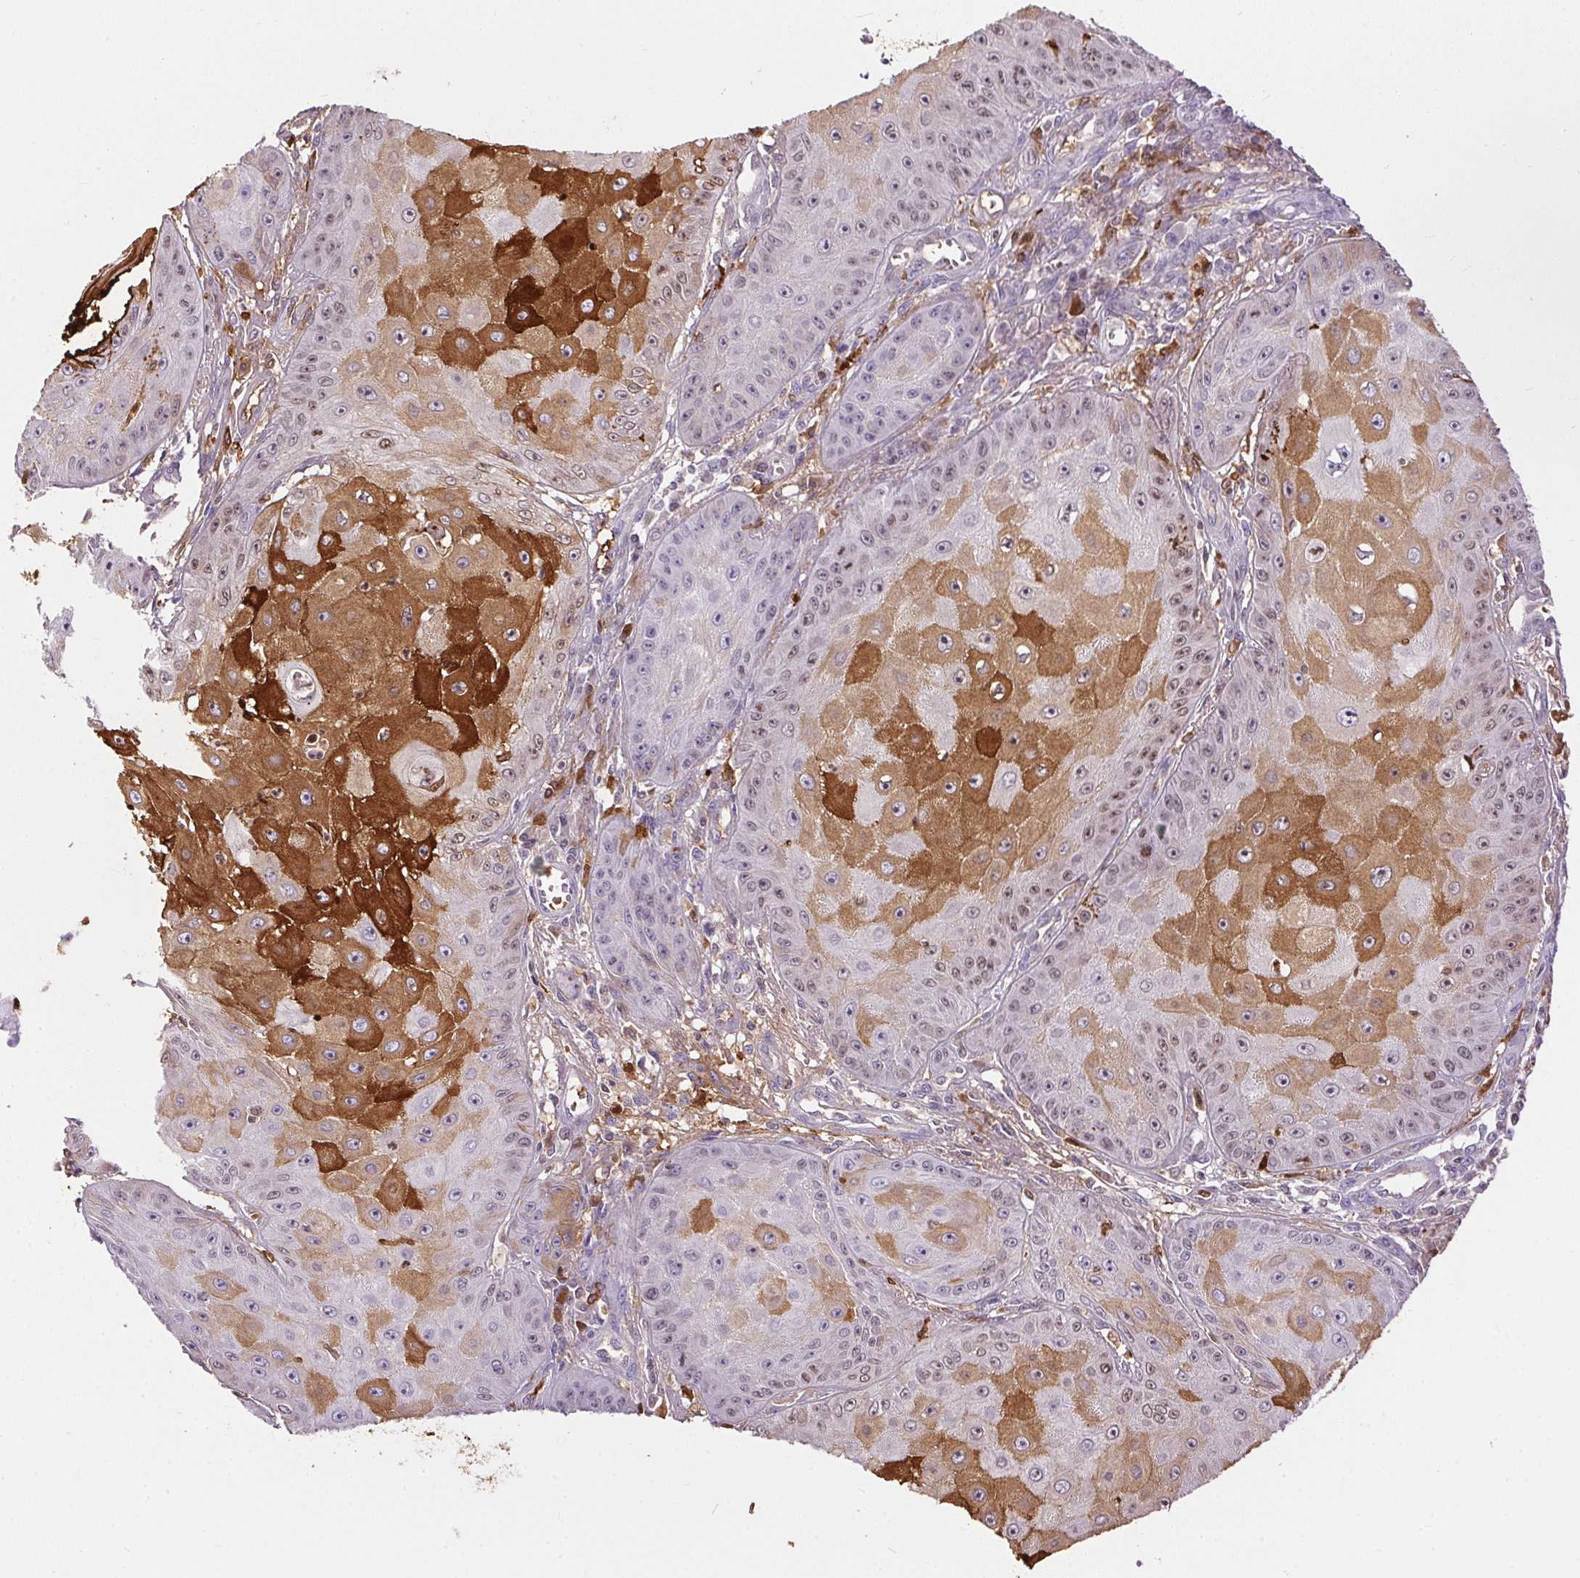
{"staining": {"intensity": "moderate", "quantity": "25%-75%", "location": "cytoplasmic/membranous,nuclear"}, "tissue": "skin cancer", "cell_type": "Tumor cells", "image_type": "cancer", "snomed": [{"axis": "morphology", "description": "Squamous cell carcinoma, NOS"}, {"axis": "topography", "description": "Skin"}], "caption": "Skin cancer stained for a protein (brown) exhibits moderate cytoplasmic/membranous and nuclear positive expression in about 25%-75% of tumor cells.", "gene": "ORM1", "patient": {"sex": "male", "age": 70}}